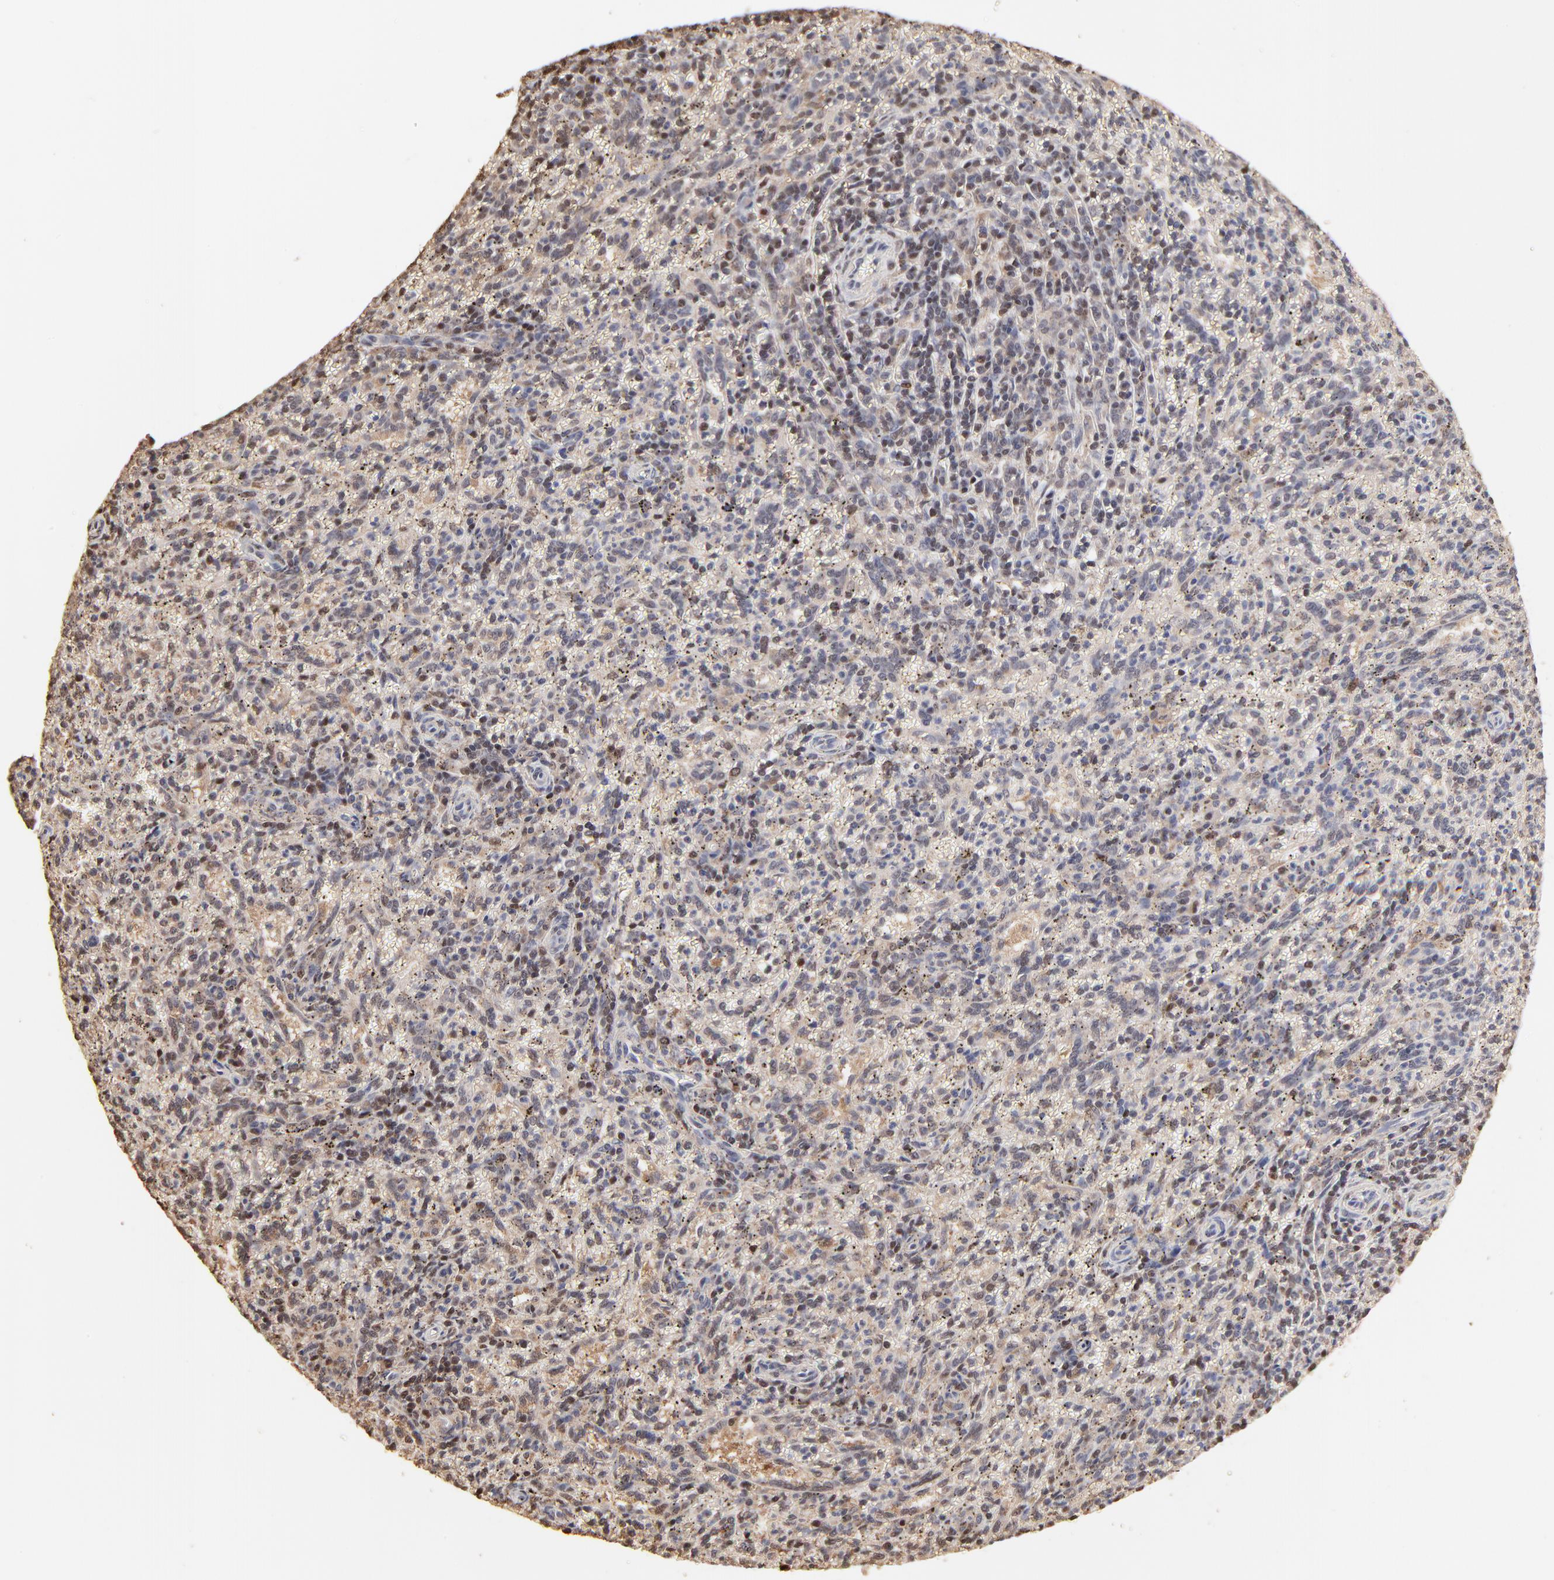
{"staining": {"intensity": "weak", "quantity": "25%-75%", "location": "nuclear"}, "tissue": "spleen", "cell_type": "Cells in red pulp", "image_type": "normal", "snomed": [{"axis": "morphology", "description": "Normal tissue, NOS"}, {"axis": "topography", "description": "Spleen"}], "caption": "High-magnification brightfield microscopy of normal spleen stained with DAB (3,3'-diaminobenzidine) (brown) and counterstained with hematoxylin (blue). cells in red pulp exhibit weak nuclear expression is appreciated in approximately25%-75% of cells. Immunohistochemistry stains the protein in brown and the nuclei are stained blue.", "gene": "BIRC5", "patient": {"sex": "female", "age": 10}}